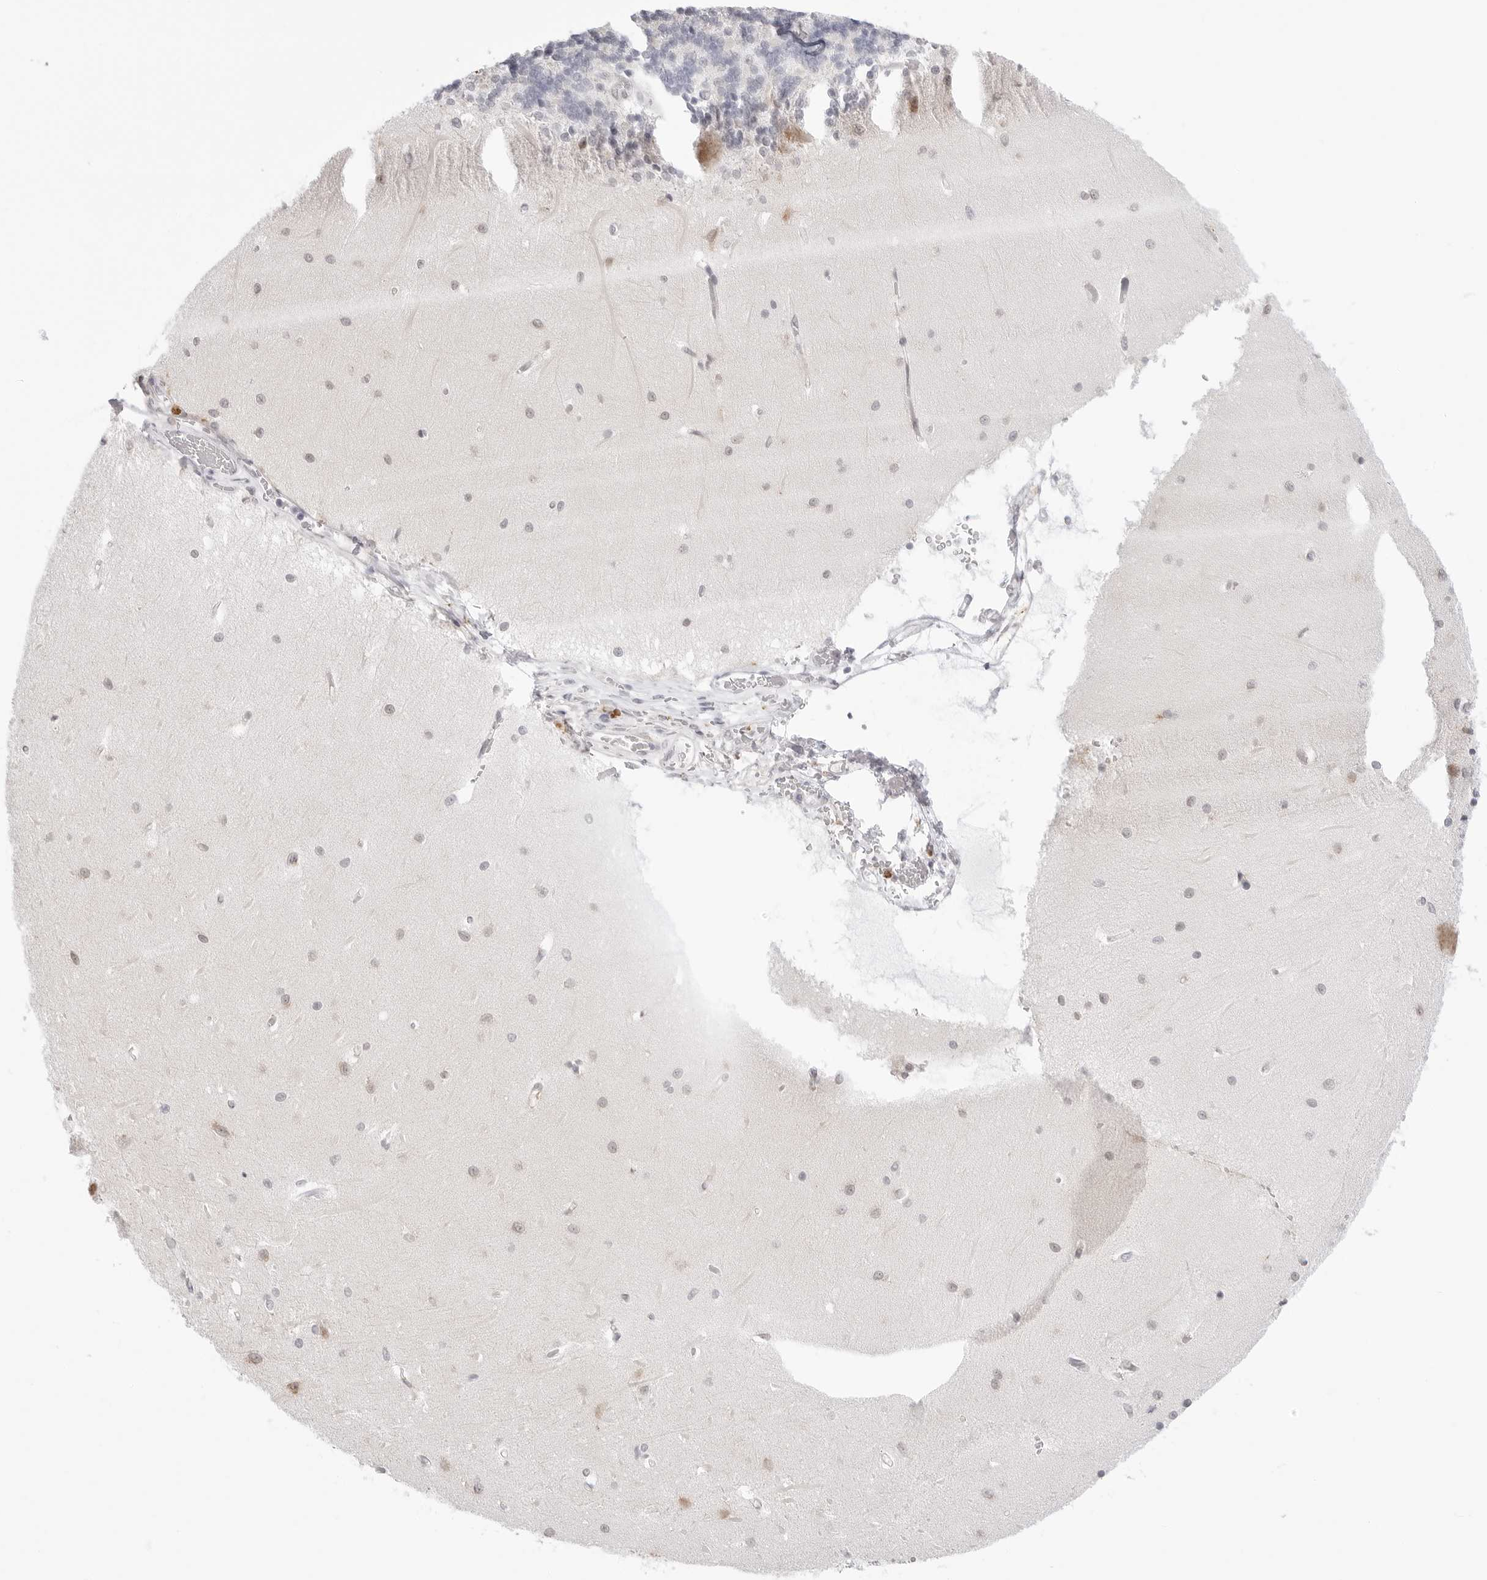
{"staining": {"intensity": "negative", "quantity": "none", "location": "none"}, "tissue": "cerebellum", "cell_type": "Cells in granular layer", "image_type": "normal", "snomed": [{"axis": "morphology", "description": "Normal tissue, NOS"}, {"axis": "topography", "description": "Cerebellum"}], "caption": "Cells in granular layer show no significant positivity in normal cerebellum.", "gene": "RPN1", "patient": {"sex": "male", "age": 37}}